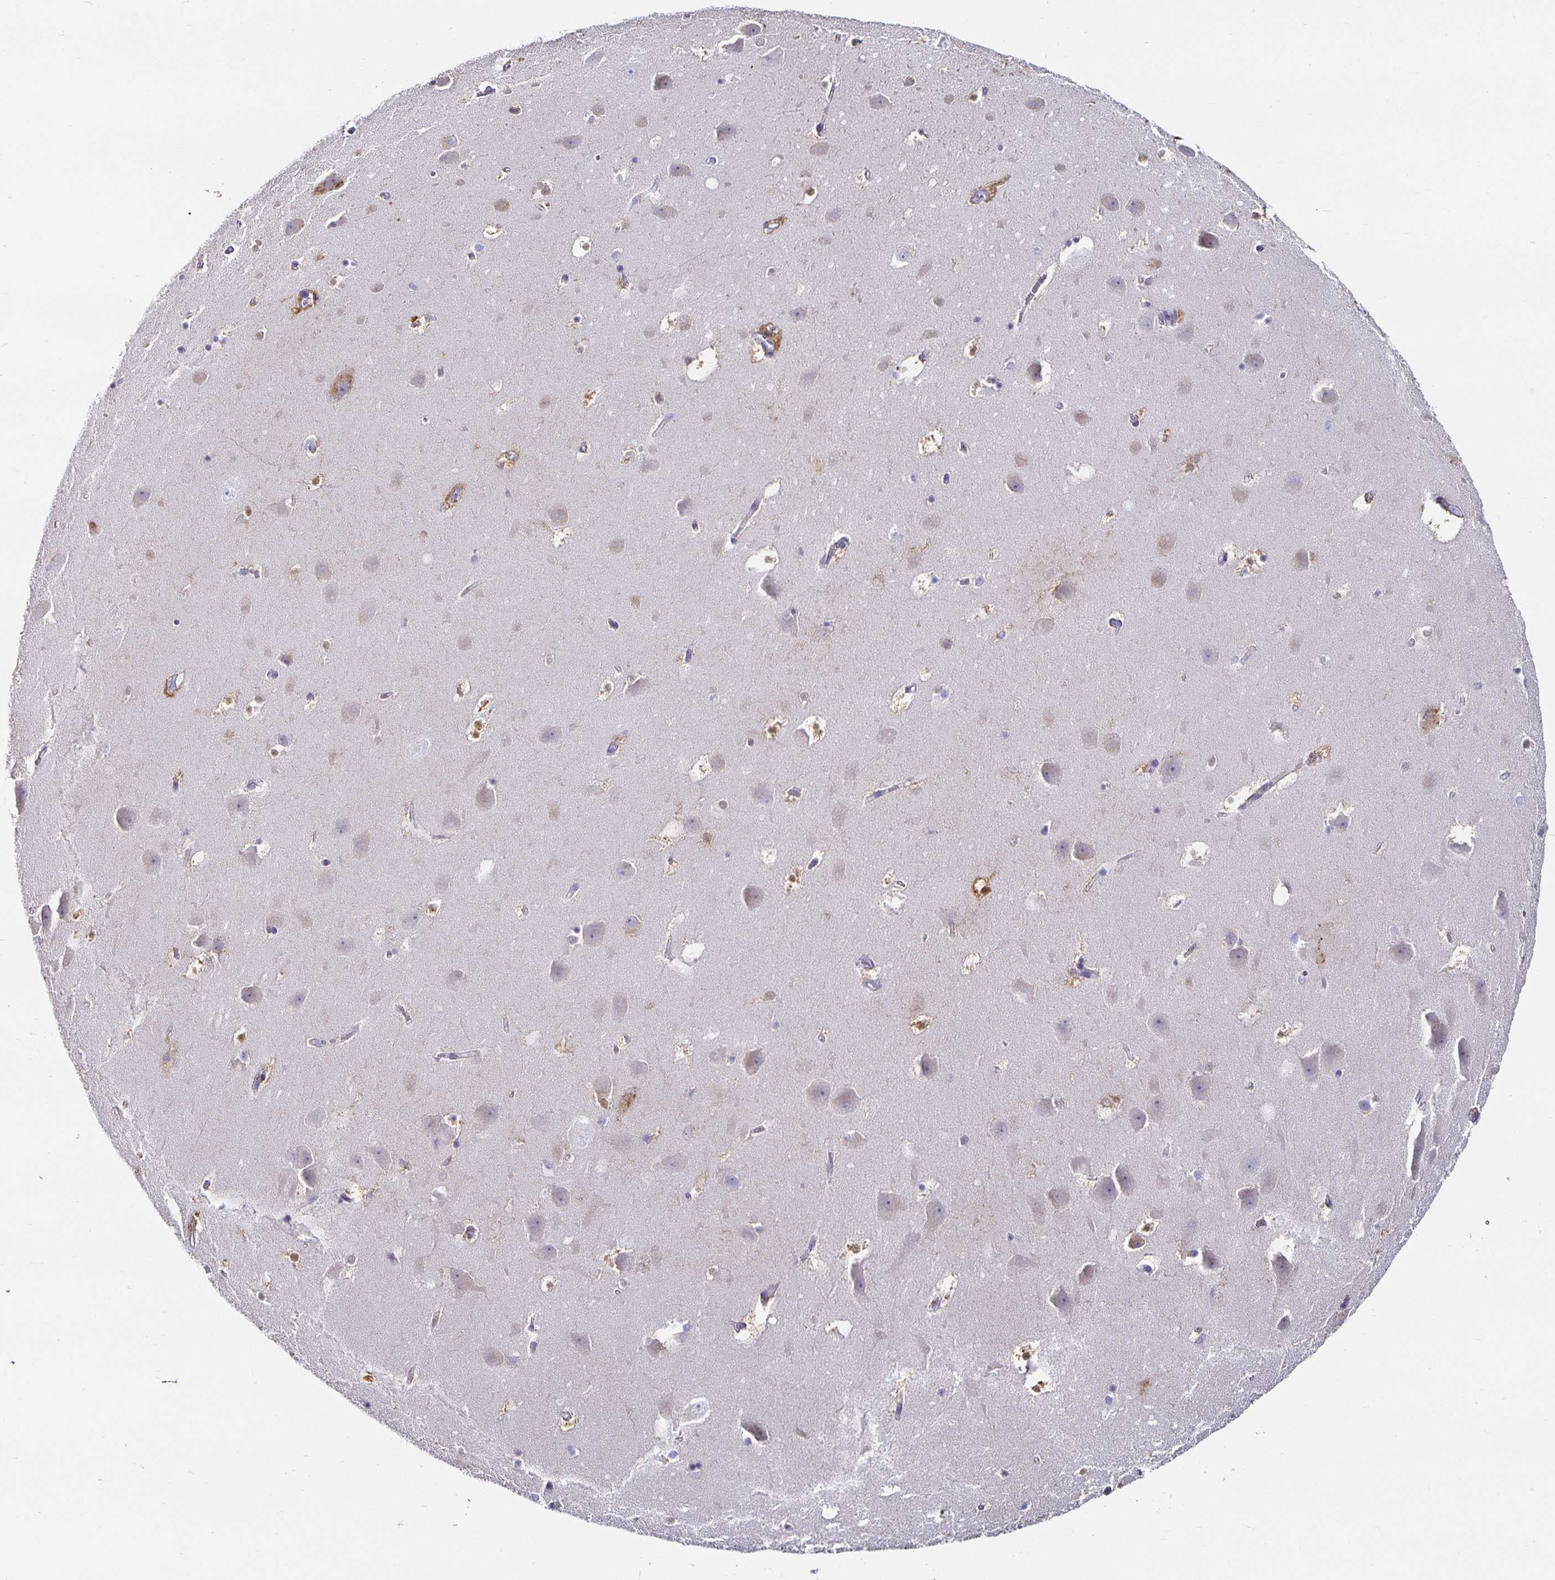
{"staining": {"intensity": "negative", "quantity": "none", "location": "none"}, "tissue": "hippocampus", "cell_type": "Glial cells", "image_type": "normal", "snomed": [{"axis": "morphology", "description": "Normal tissue, NOS"}, {"axis": "topography", "description": "Hippocampus"}], "caption": "The photomicrograph demonstrates no significant staining in glial cells of hippocampus. (DAB IHC, high magnification).", "gene": "CHGA", "patient": {"sex": "male", "age": 58}}